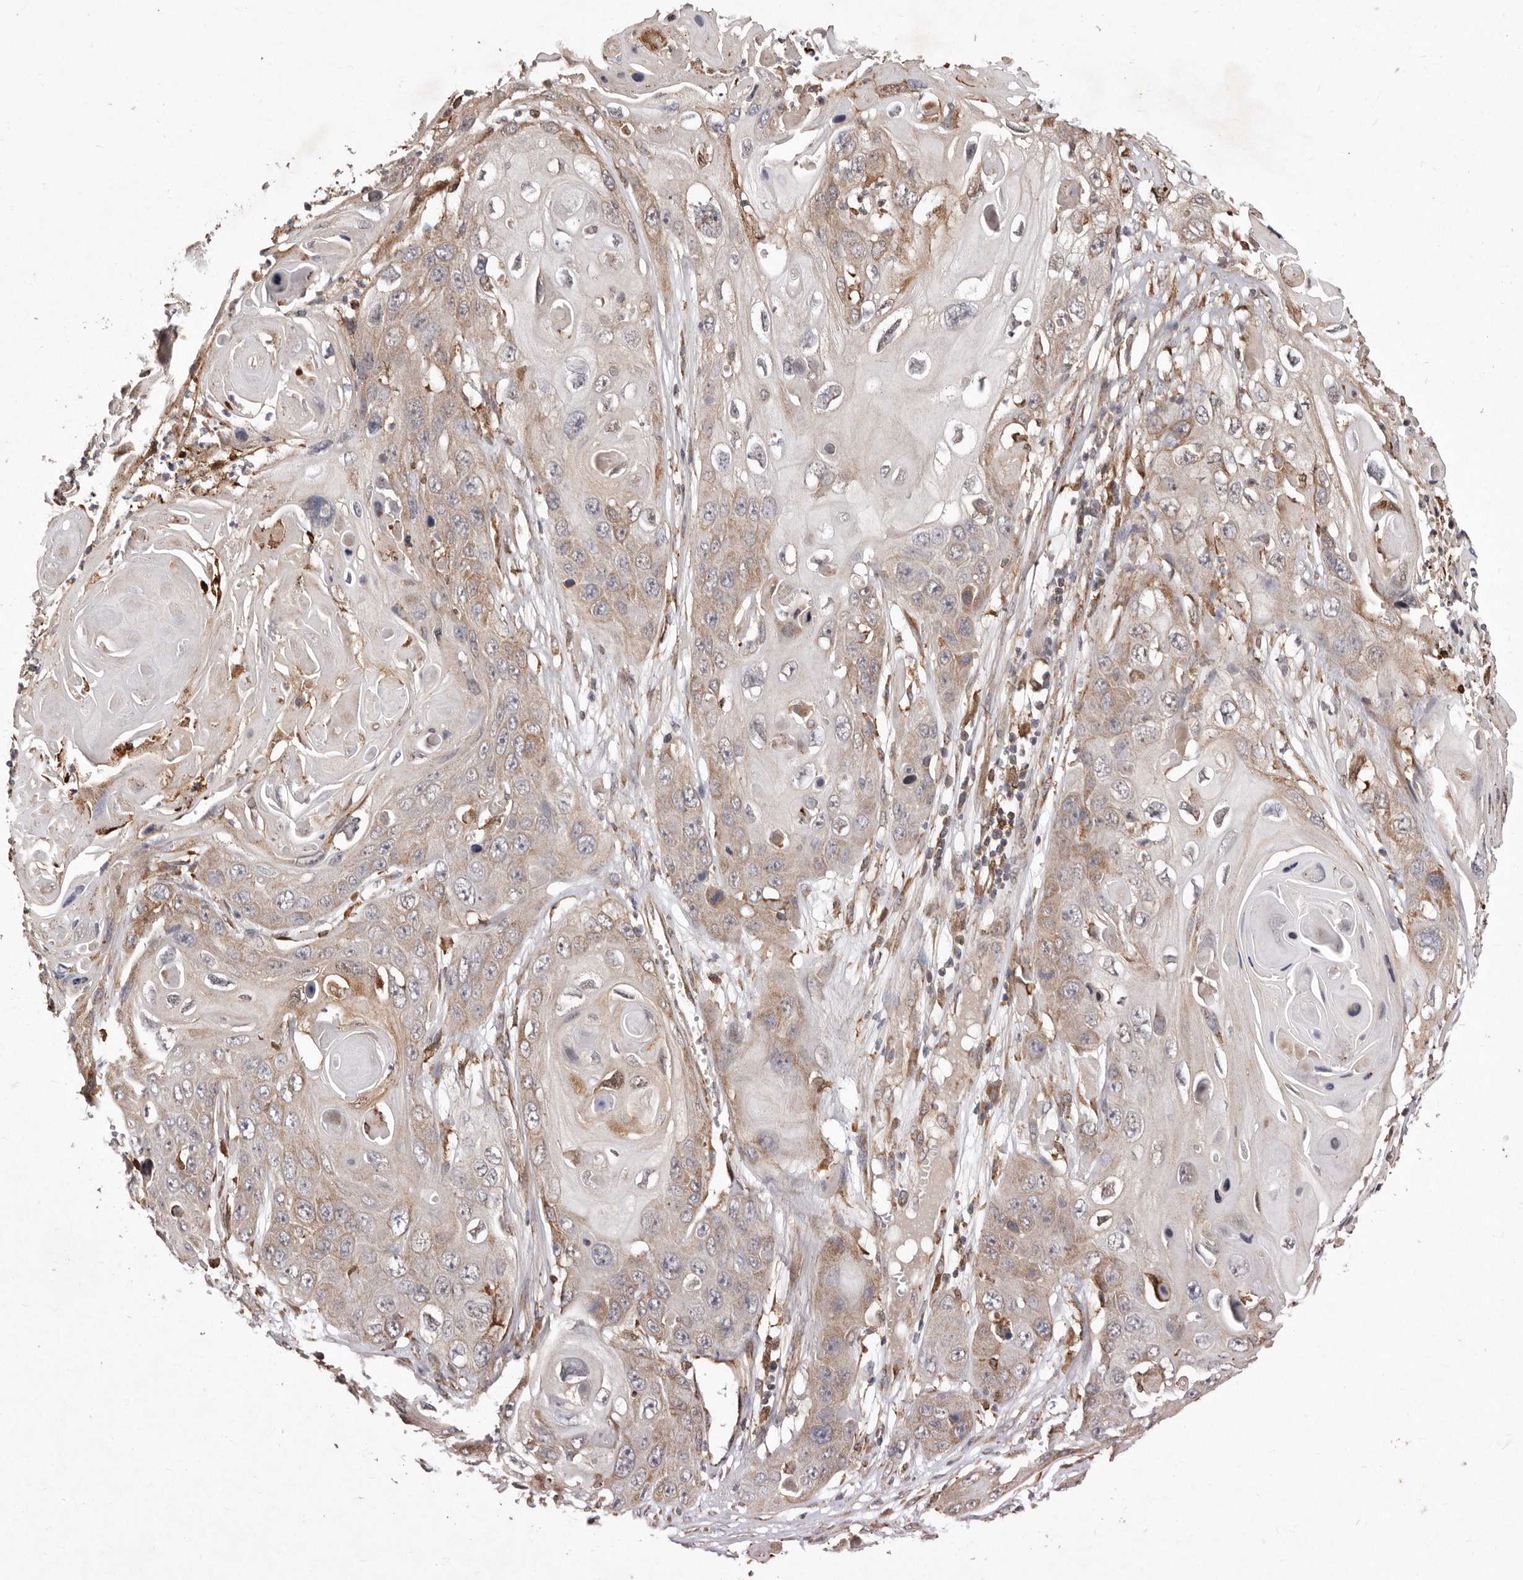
{"staining": {"intensity": "moderate", "quantity": "25%-75%", "location": "cytoplasmic/membranous"}, "tissue": "skin cancer", "cell_type": "Tumor cells", "image_type": "cancer", "snomed": [{"axis": "morphology", "description": "Squamous cell carcinoma, NOS"}, {"axis": "topography", "description": "Skin"}], "caption": "Protein staining of skin cancer tissue displays moderate cytoplasmic/membranous expression in approximately 25%-75% of tumor cells. (DAB (3,3'-diaminobenzidine) IHC, brown staining for protein, blue staining for nuclei).", "gene": "RRM2B", "patient": {"sex": "male", "age": 55}}